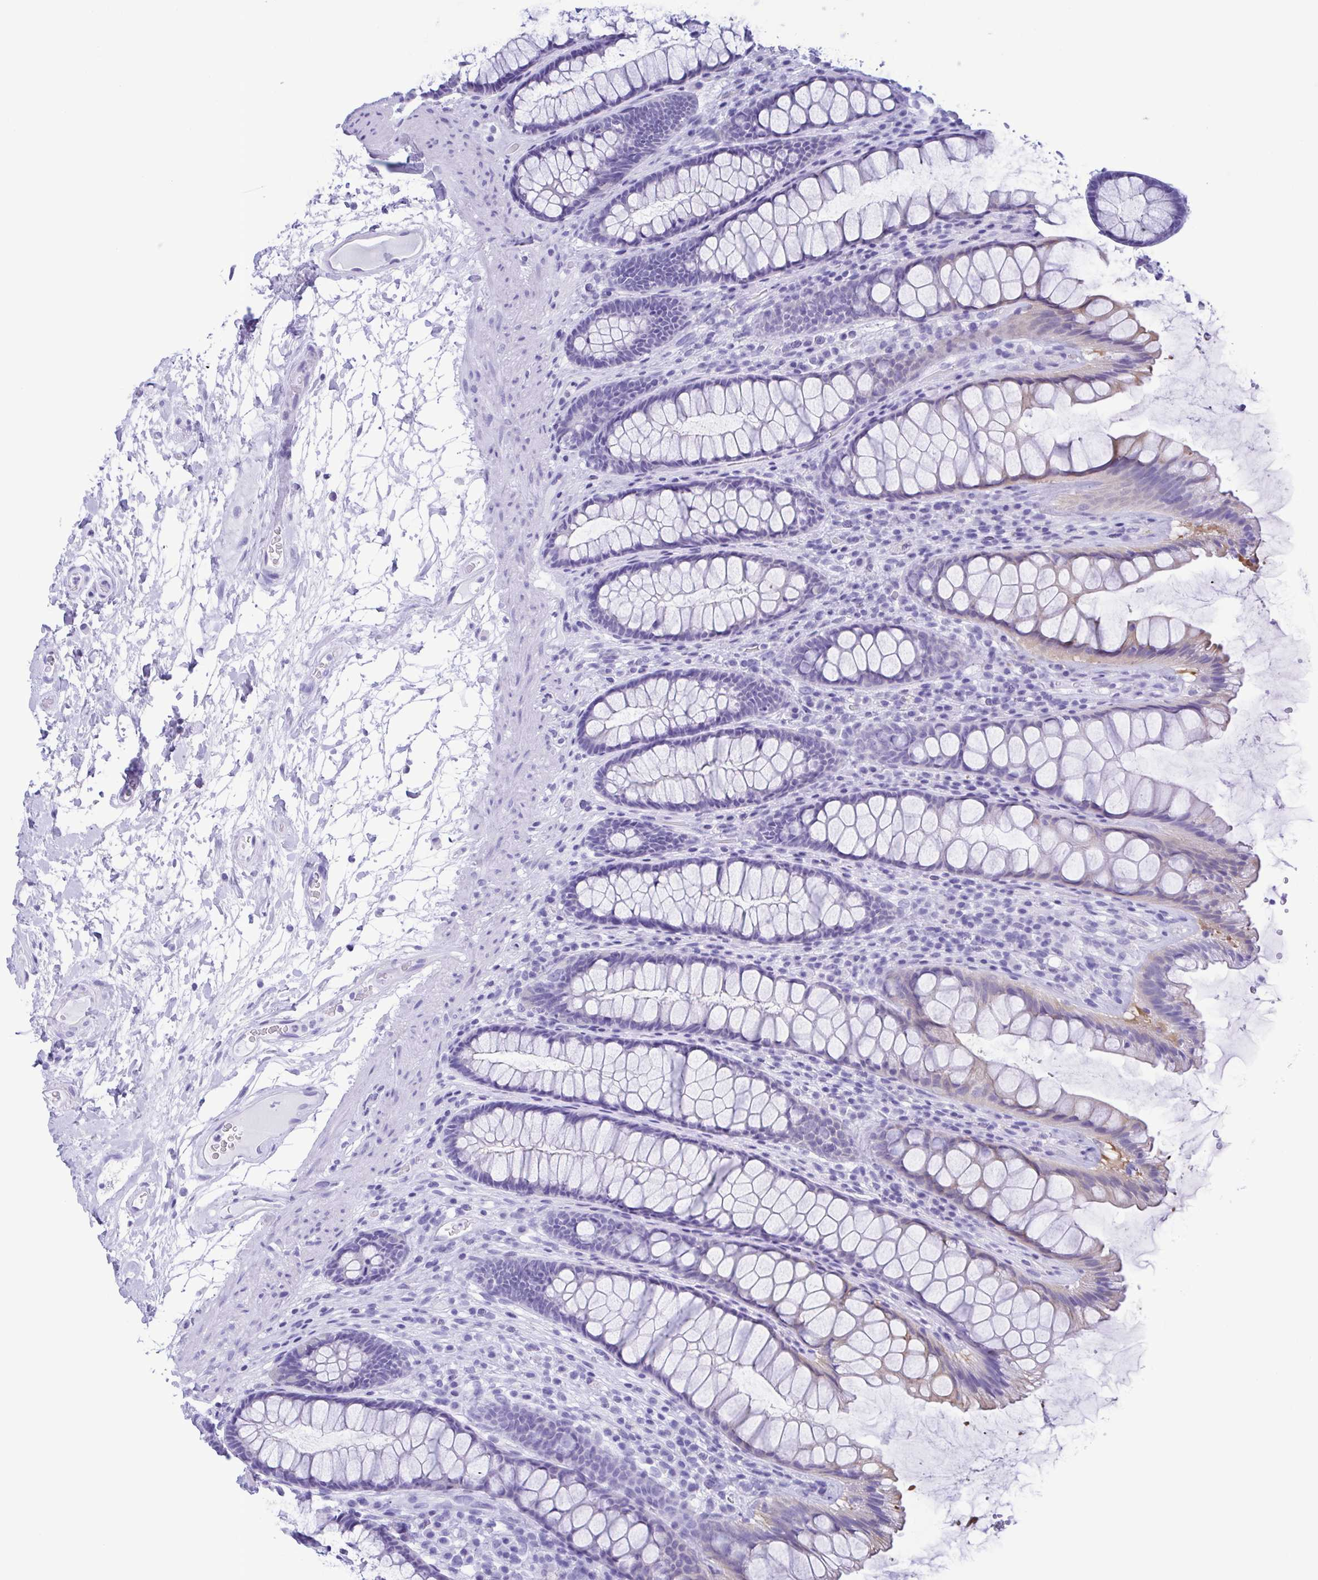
{"staining": {"intensity": "weak", "quantity": "<25%", "location": "cytoplasmic/membranous"}, "tissue": "rectum", "cell_type": "Glandular cells", "image_type": "normal", "snomed": [{"axis": "morphology", "description": "Normal tissue, NOS"}, {"axis": "topography", "description": "Rectum"}], "caption": "DAB immunohistochemical staining of benign rectum shows no significant expression in glandular cells.", "gene": "TSPY10", "patient": {"sex": "male", "age": 72}}